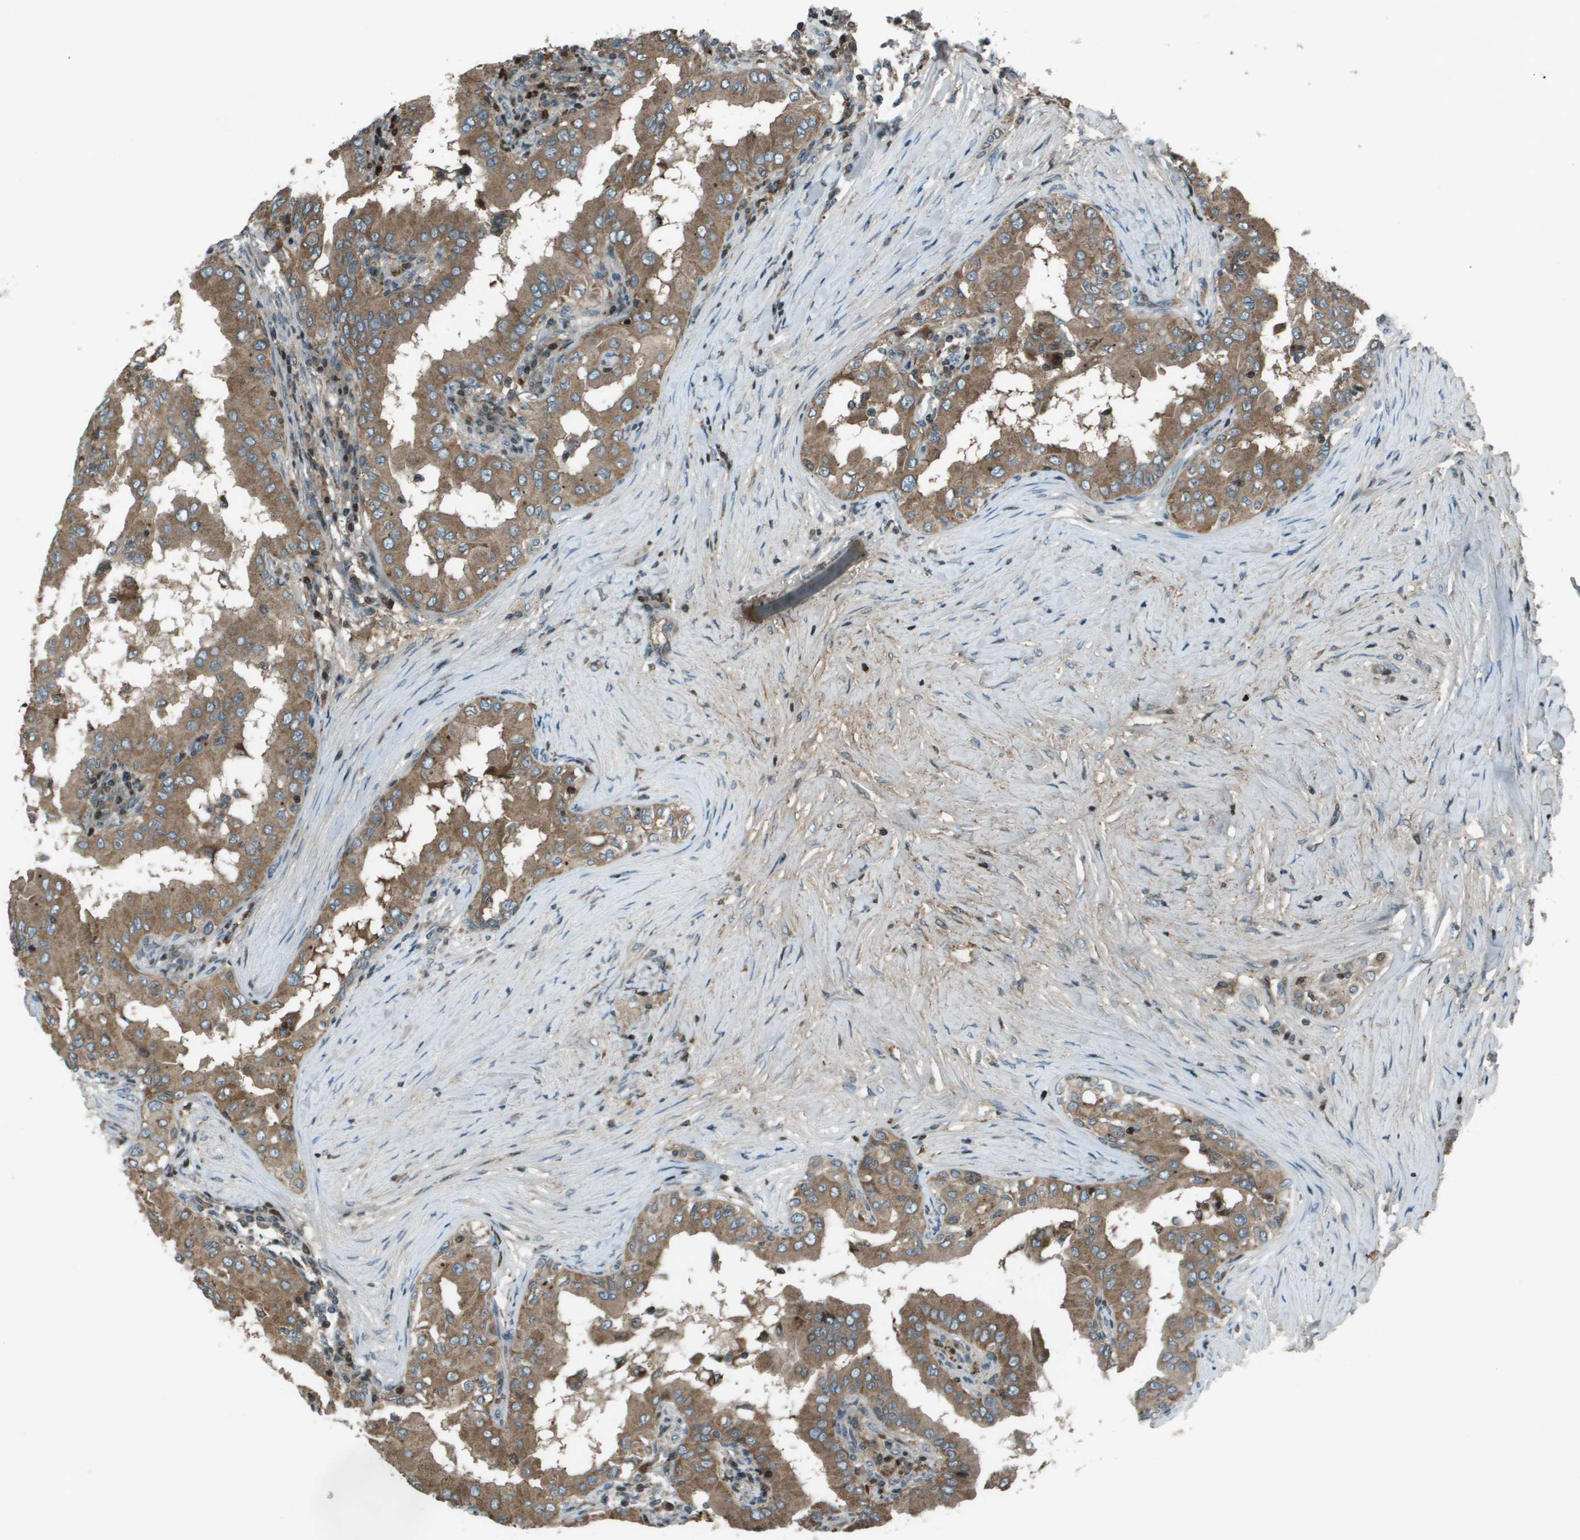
{"staining": {"intensity": "moderate", "quantity": ">75%", "location": "cytoplasmic/membranous"}, "tissue": "thyroid cancer", "cell_type": "Tumor cells", "image_type": "cancer", "snomed": [{"axis": "morphology", "description": "Papillary adenocarcinoma, NOS"}, {"axis": "topography", "description": "Thyroid gland"}], "caption": "Approximately >75% of tumor cells in thyroid cancer demonstrate moderate cytoplasmic/membranous protein expression as visualized by brown immunohistochemical staining.", "gene": "CXCL12", "patient": {"sex": "male", "age": 33}}